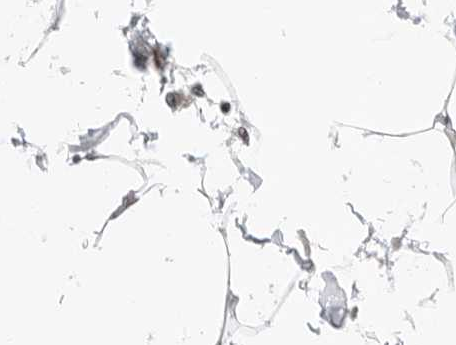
{"staining": {"intensity": "negative", "quantity": "none", "location": "none"}, "tissue": "adipose tissue", "cell_type": "Adipocytes", "image_type": "normal", "snomed": [{"axis": "morphology", "description": "Normal tissue, NOS"}, {"axis": "morphology", "description": "Adenocarcinoma, NOS"}, {"axis": "topography", "description": "Colon"}, {"axis": "topography", "description": "Peripheral nerve tissue"}], "caption": "High power microscopy micrograph of an immunohistochemistry image of benign adipose tissue, revealing no significant expression in adipocytes.", "gene": "TSEN2", "patient": {"sex": "male", "age": 14}}